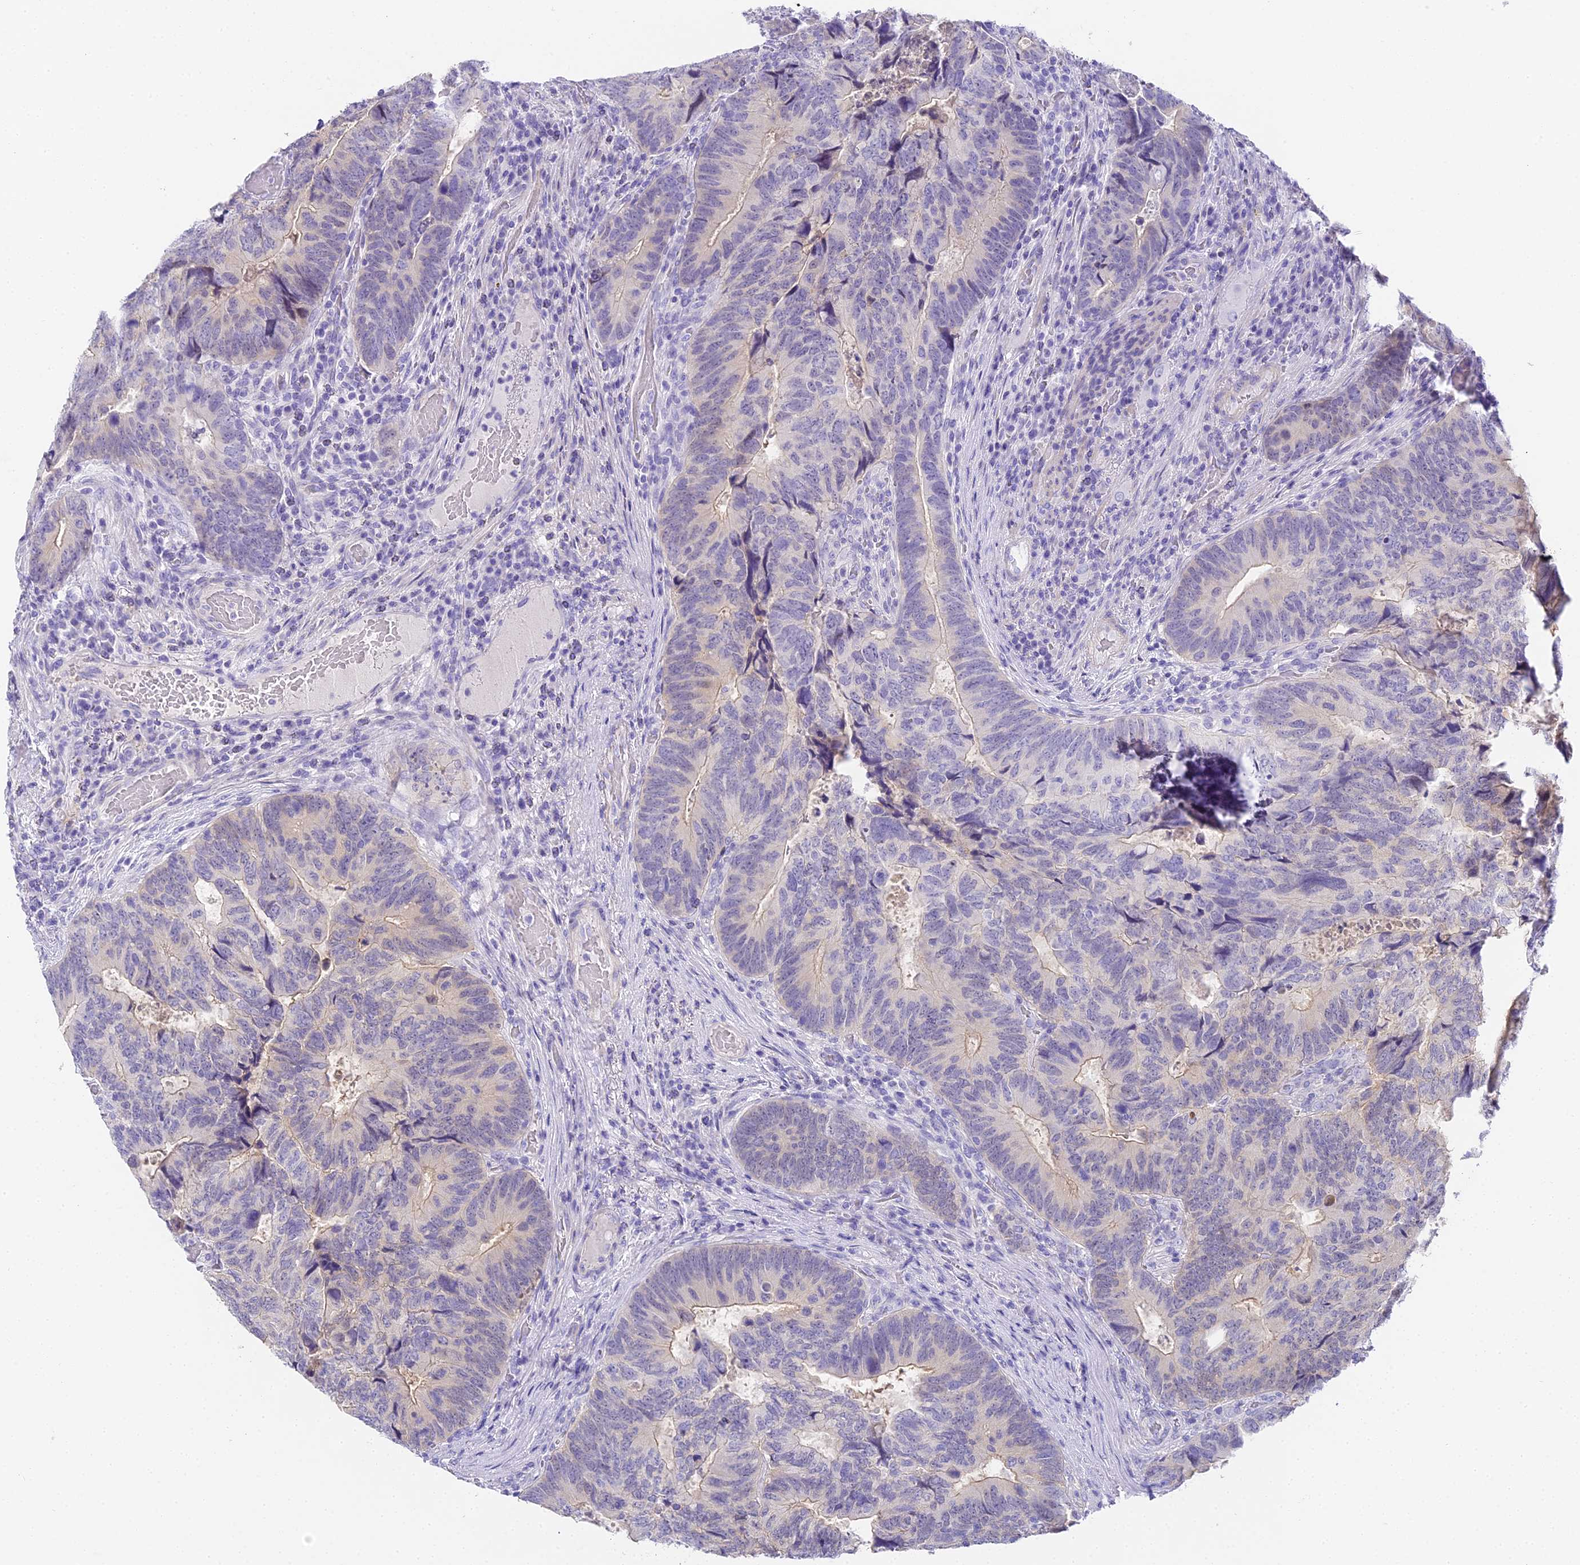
{"staining": {"intensity": "negative", "quantity": "none", "location": "none"}, "tissue": "colorectal cancer", "cell_type": "Tumor cells", "image_type": "cancer", "snomed": [{"axis": "morphology", "description": "Adenocarcinoma, NOS"}, {"axis": "topography", "description": "Colon"}], "caption": "Immunohistochemistry photomicrograph of human colorectal adenocarcinoma stained for a protein (brown), which reveals no staining in tumor cells.", "gene": "ABHD14A-ACY1", "patient": {"sex": "female", "age": 67}}